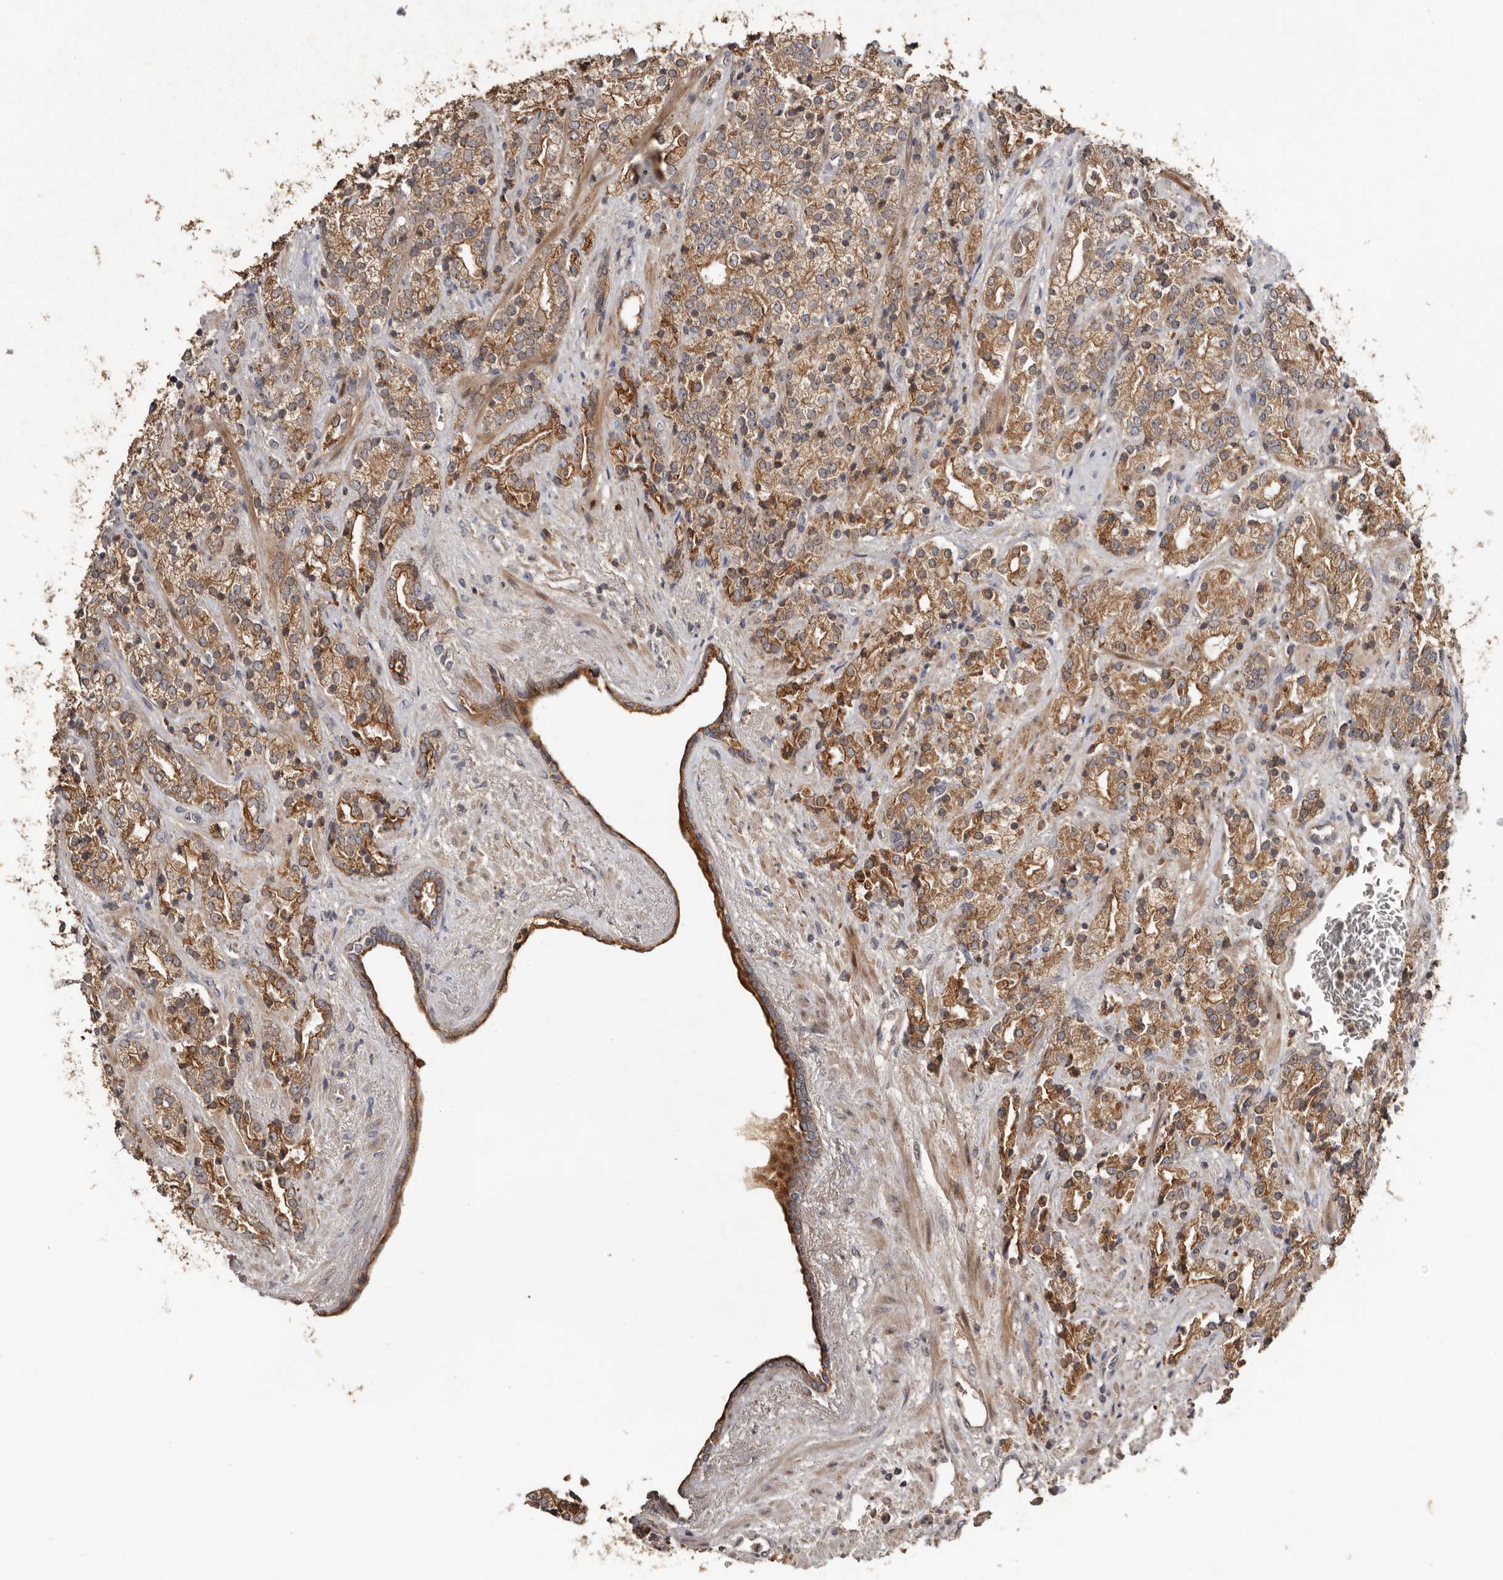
{"staining": {"intensity": "moderate", "quantity": ">75%", "location": "cytoplasmic/membranous"}, "tissue": "prostate cancer", "cell_type": "Tumor cells", "image_type": "cancer", "snomed": [{"axis": "morphology", "description": "Adenocarcinoma, High grade"}, {"axis": "topography", "description": "Prostate"}], "caption": "This histopathology image shows IHC staining of human prostate cancer (adenocarcinoma (high-grade)), with medium moderate cytoplasmic/membranous expression in about >75% of tumor cells.", "gene": "NMUR1", "patient": {"sex": "male", "age": 71}}